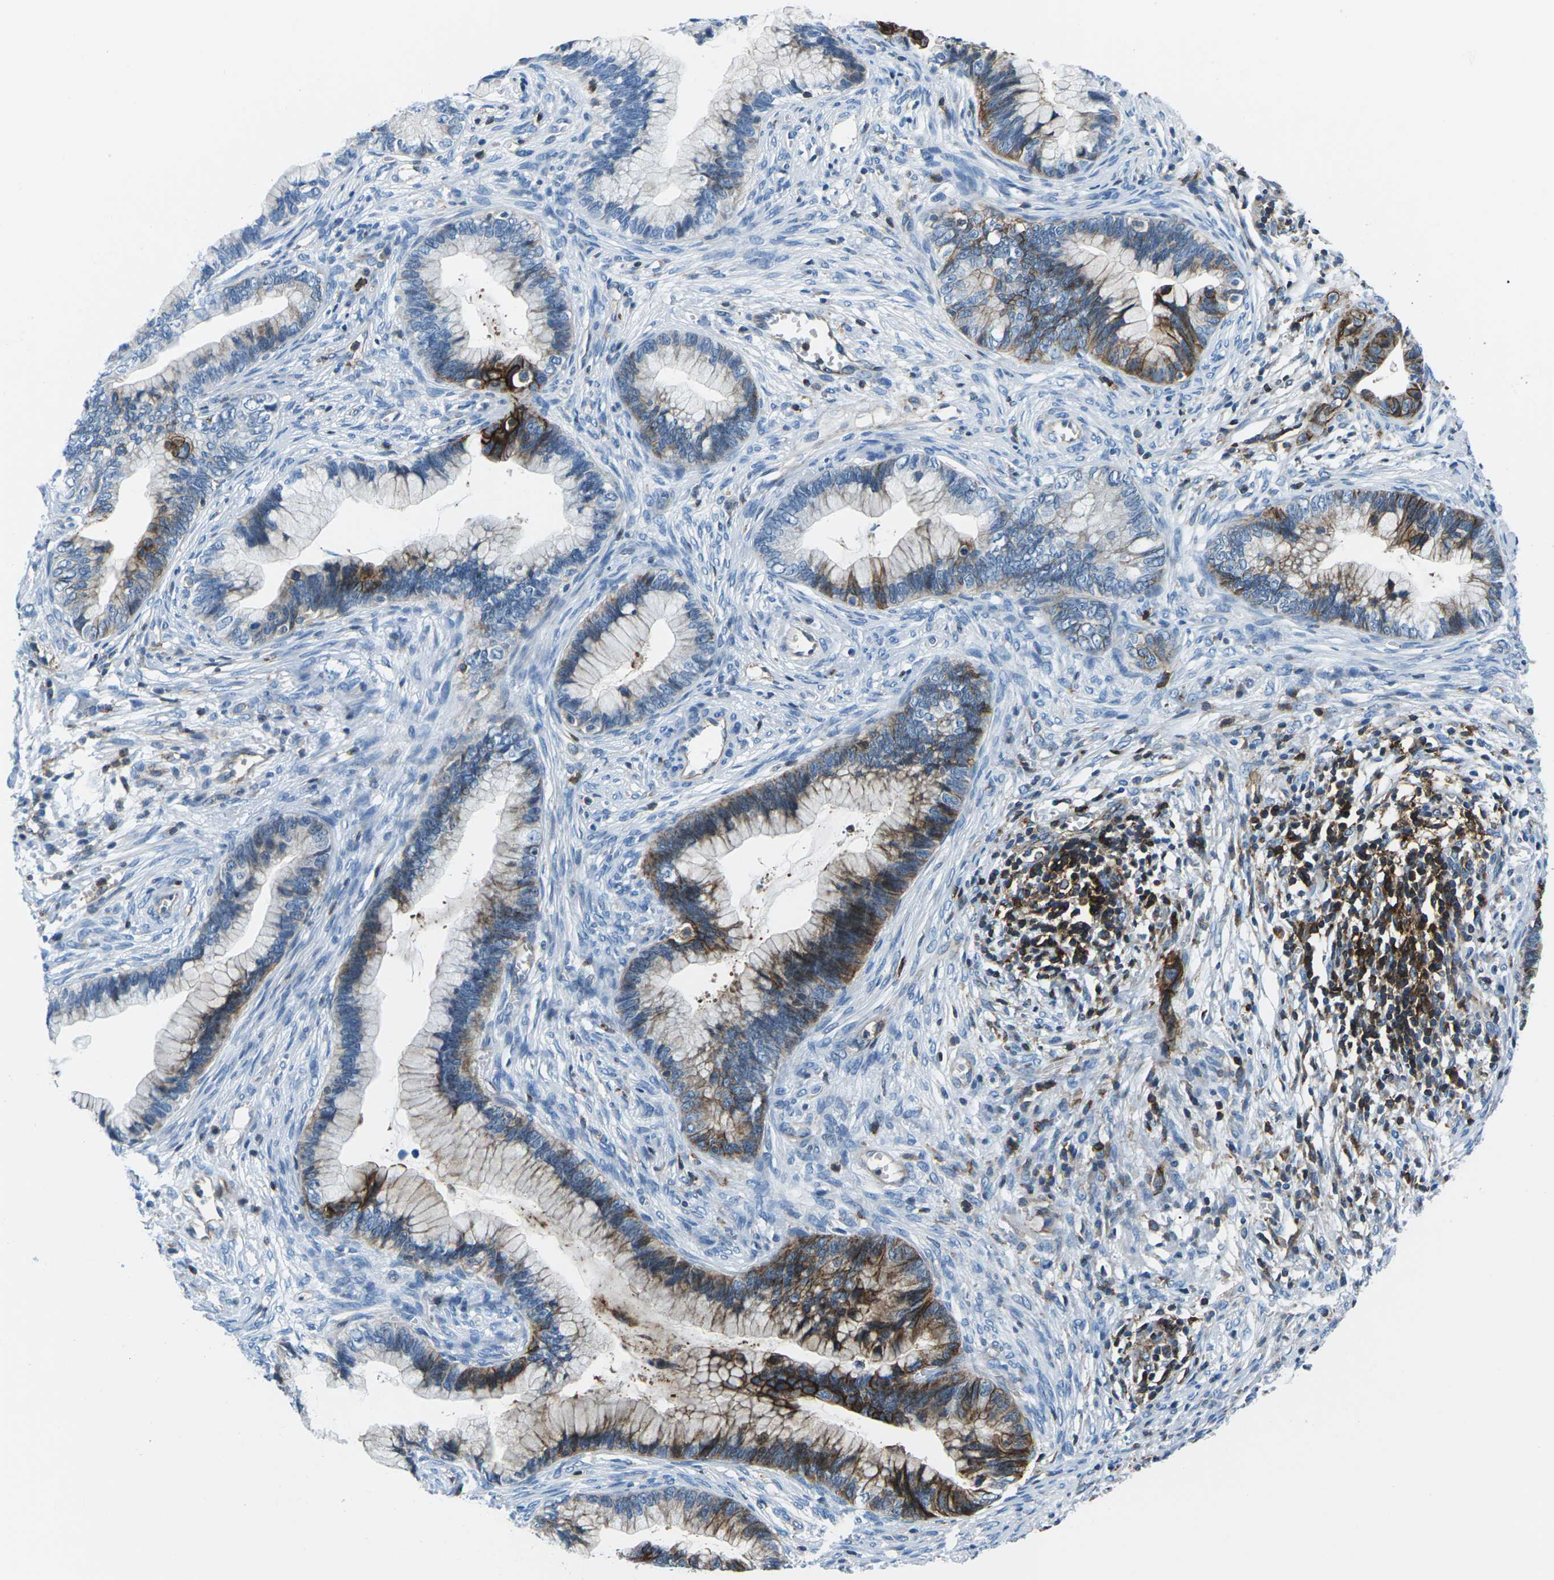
{"staining": {"intensity": "strong", "quantity": "<25%", "location": "cytoplasmic/membranous"}, "tissue": "cervical cancer", "cell_type": "Tumor cells", "image_type": "cancer", "snomed": [{"axis": "morphology", "description": "Adenocarcinoma, NOS"}, {"axis": "topography", "description": "Cervix"}], "caption": "A brown stain shows strong cytoplasmic/membranous staining of a protein in adenocarcinoma (cervical) tumor cells.", "gene": "SOCS4", "patient": {"sex": "female", "age": 44}}